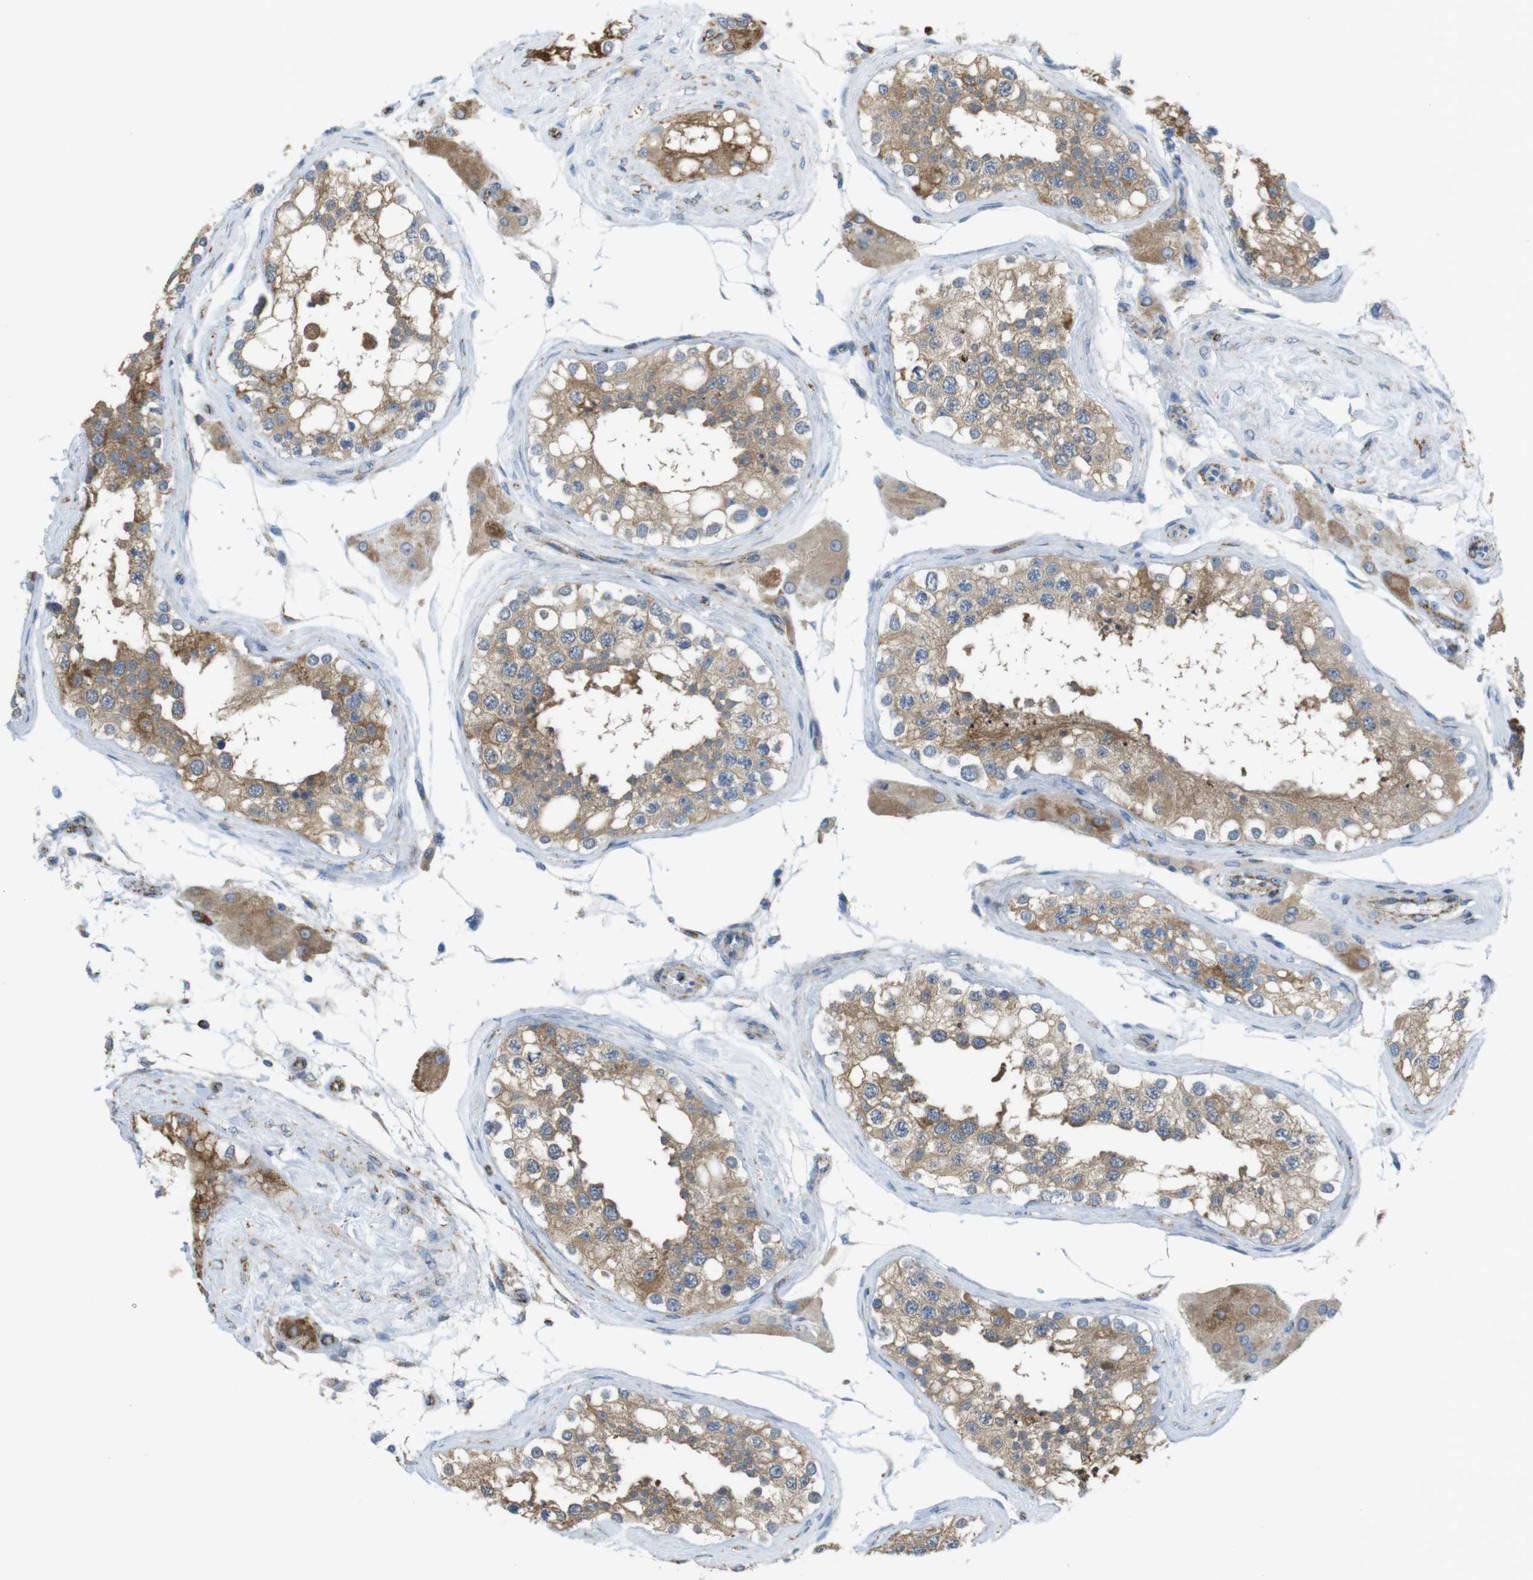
{"staining": {"intensity": "moderate", "quantity": ">75%", "location": "cytoplasmic/membranous"}, "tissue": "testis", "cell_type": "Cells in seminiferous ducts", "image_type": "normal", "snomed": [{"axis": "morphology", "description": "Normal tissue, NOS"}, {"axis": "topography", "description": "Testis"}], "caption": "A medium amount of moderate cytoplasmic/membranous expression is present in approximately >75% of cells in seminiferous ducts in unremarkable testis.", "gene": "GRIK1", "patient": {"sex": "male", "age": 68}}